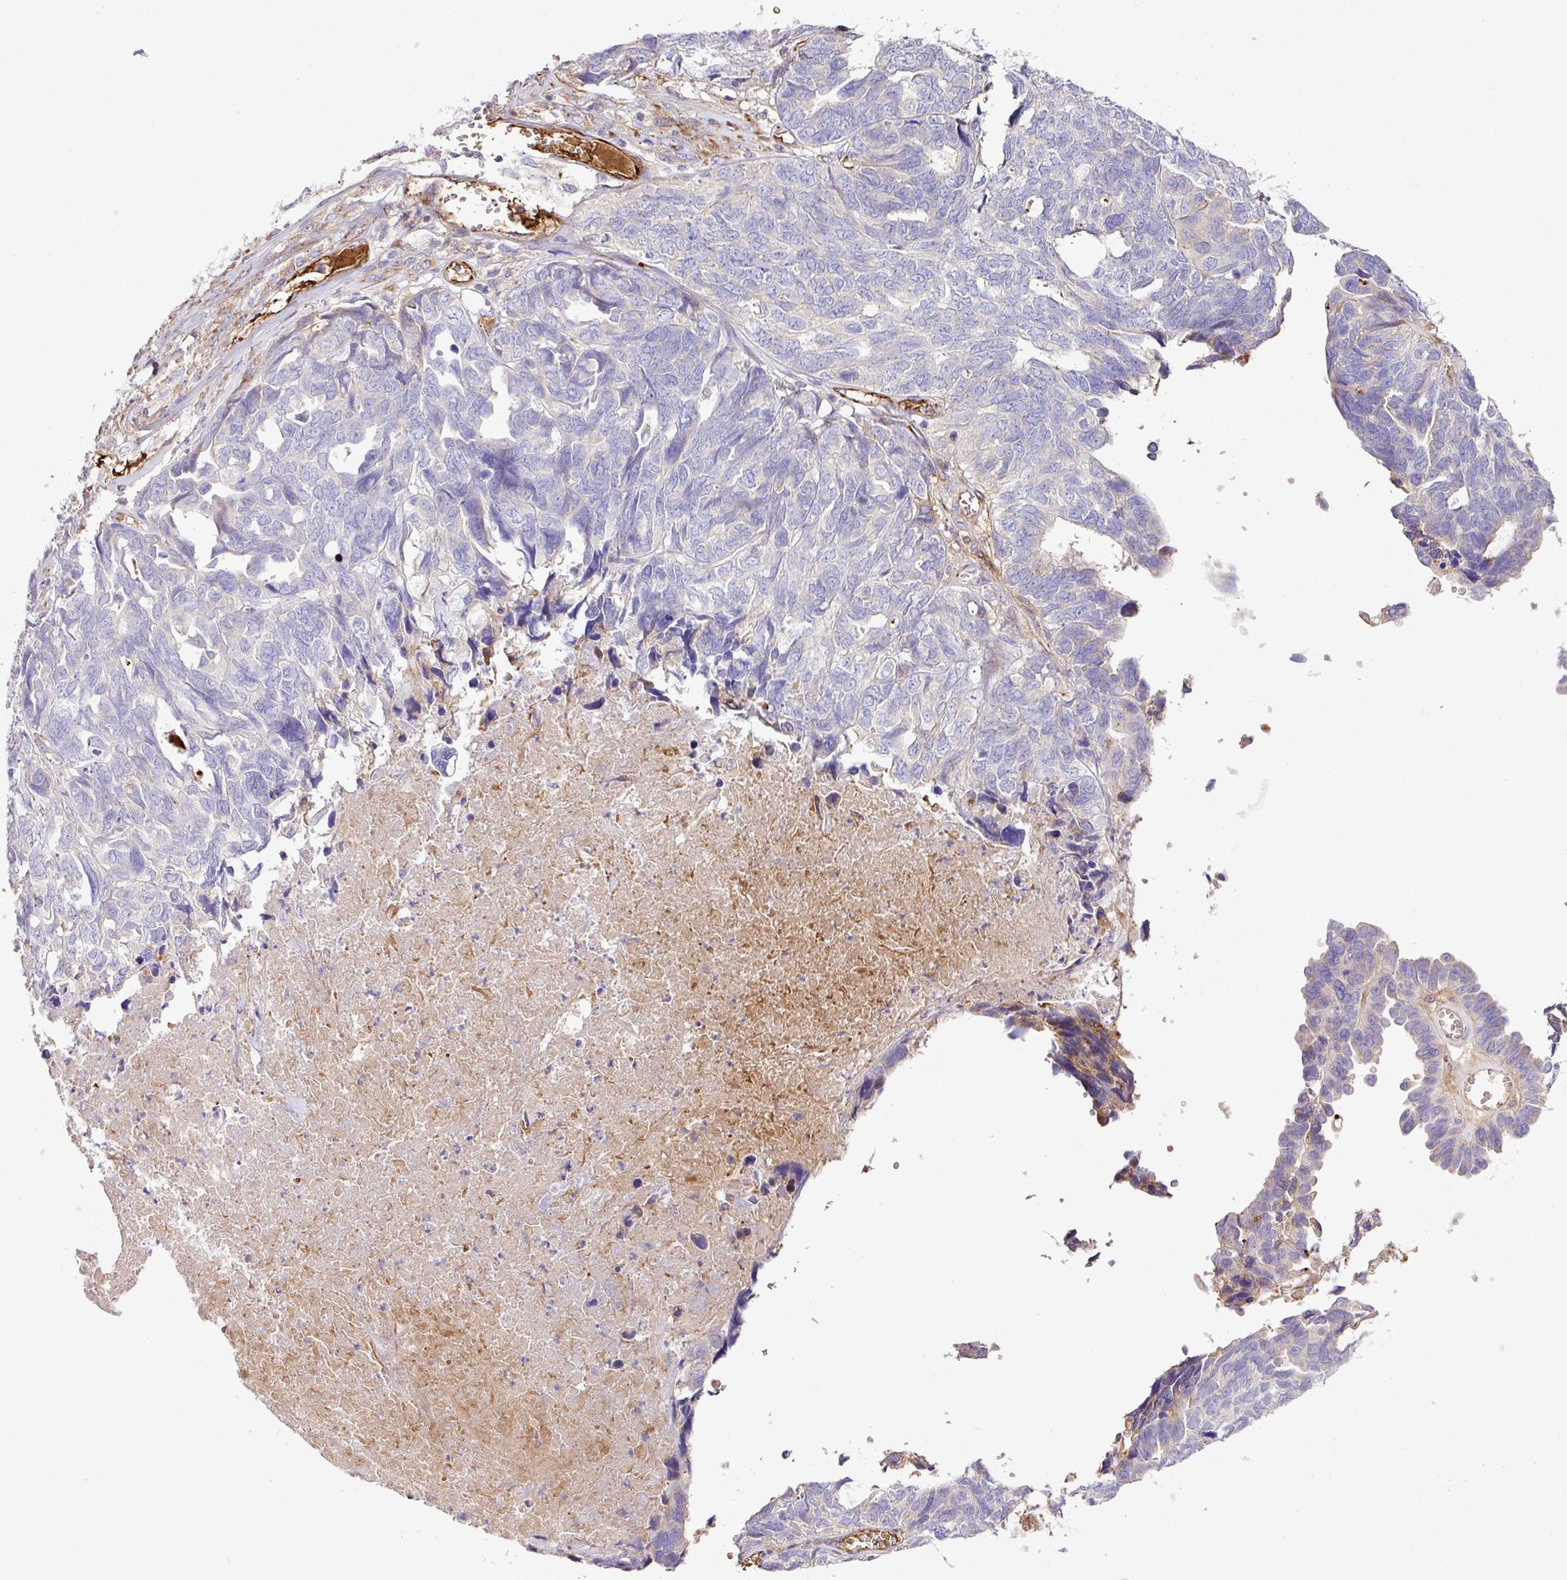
{"staining": {"intensity": "moderate", "quantity": "<25%", "location": "cytoplasmic/membranous"}, "tissue": "ovarian cancer", "cell_type": "Tumor cells", "image_type": "cancer", "snomed": [{"axis": "morphology", "description": "Cystadenocarcinoma, serous, NOS"}, {"axis": "topography", "description": "Ovary"}], "caption": "Immunohistochemical staining of ovarian cancer (serous cystadenocarcinoma) displays low levels of moderate cytoplasmic/membranous protein expression in about <25% of tumor cells. The staining was performed using DAB to visualize the protein expression in brown, while the nuclei were stained in blue with hematoxylin (Magnification: 20x).", "gene": "CTXN2", "patient": {"sex": "female", "age": 79}}